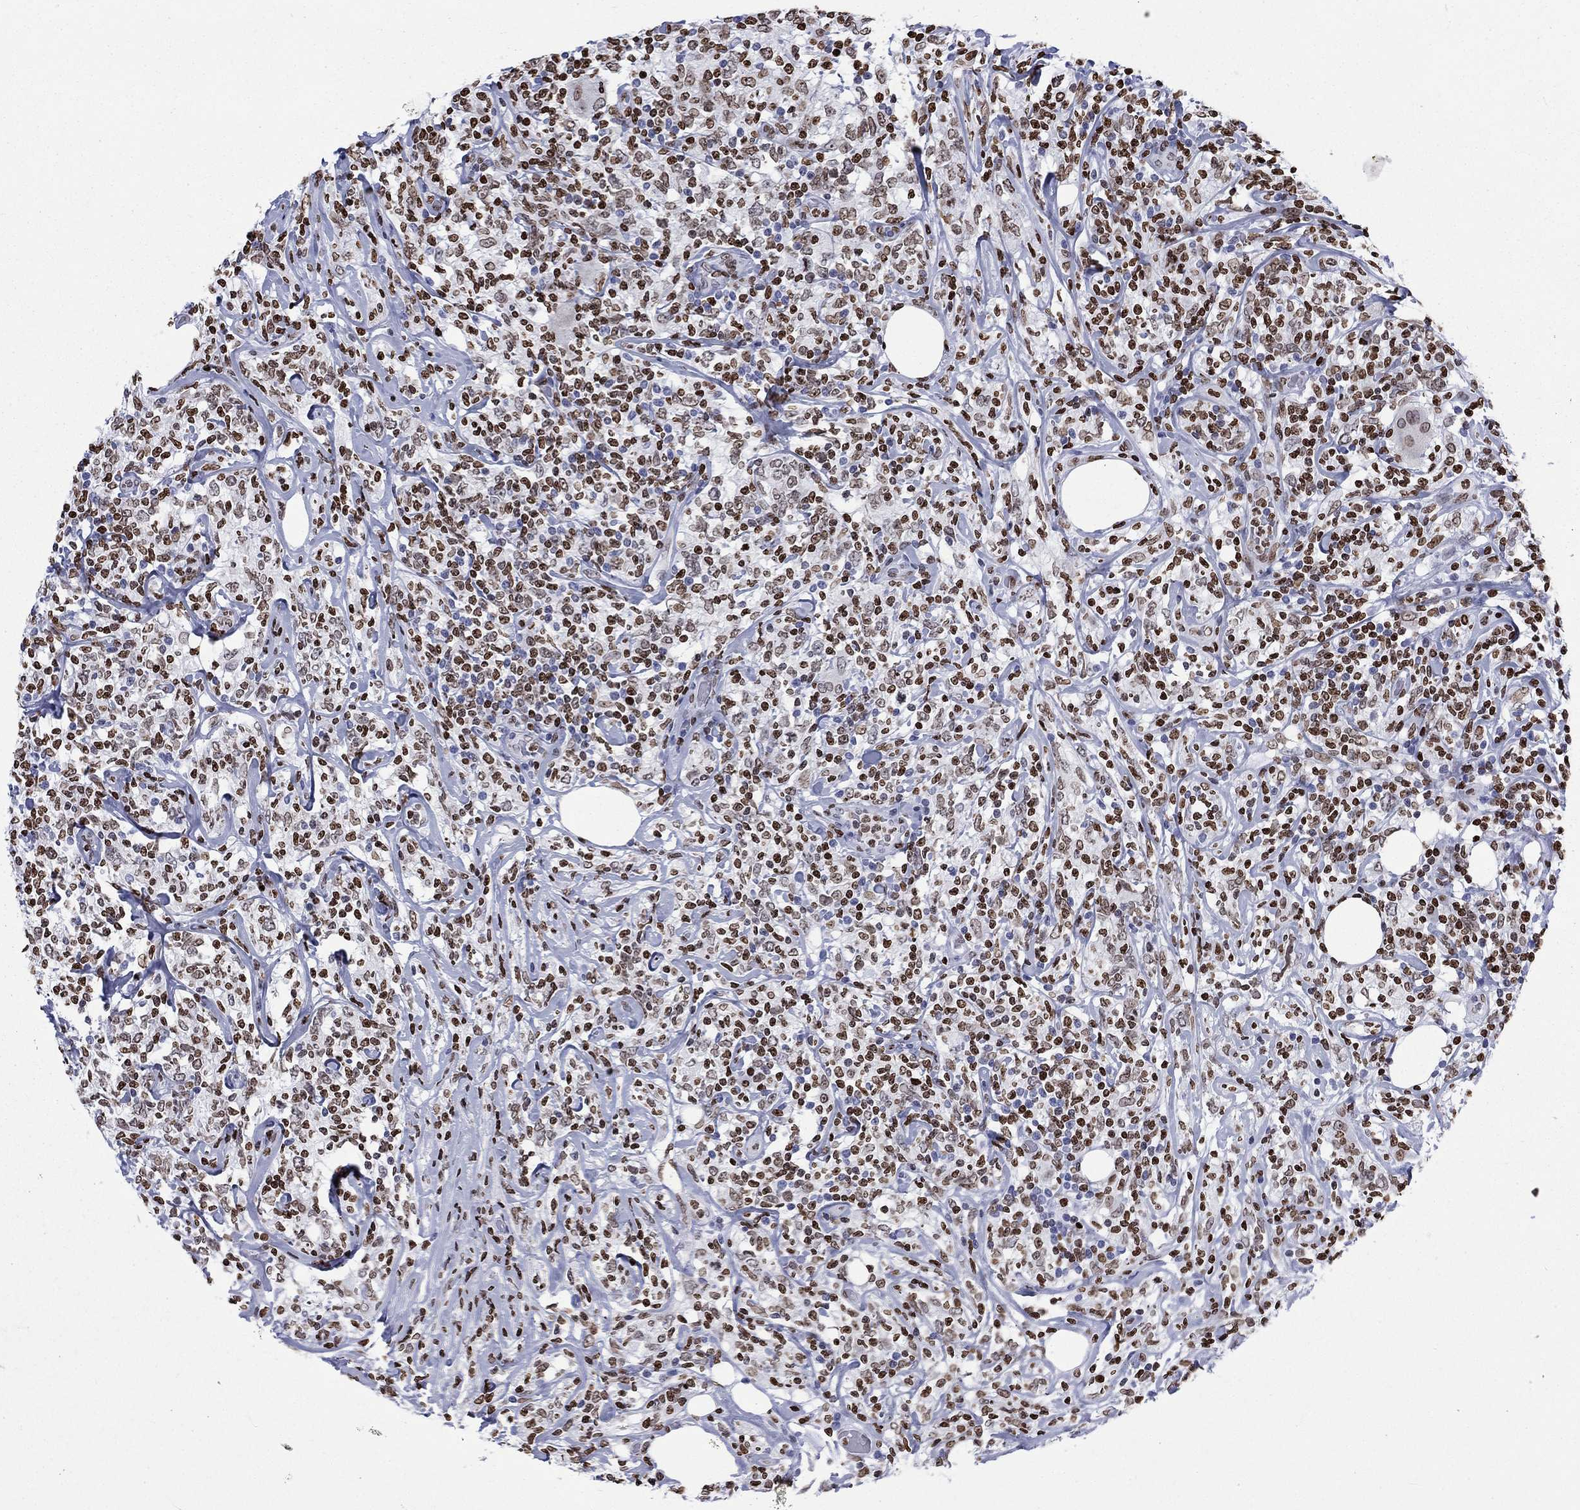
{"staining": {"intensity": "moderate", "quantity": ">75%", "location": "nuclear"}, "tissue": "lymphoma", "cell_type": "Tumor cells", "image_type": "cancer", "snomed": [{"axis": "morphology", "description": "Malignant lymphoma, non-Hodgkin's type, High grade"}, {"axis": "topography", "description": "Lymph node"}], "caption": "A histopathology image of malignant lymphoma, non-Hodgkin's type (high-grade) stained for a protein displays moderate nuclear brown staining in tumor cells.", "gene": "H1-5", "patient": {"sex": "female", "age": 84}}